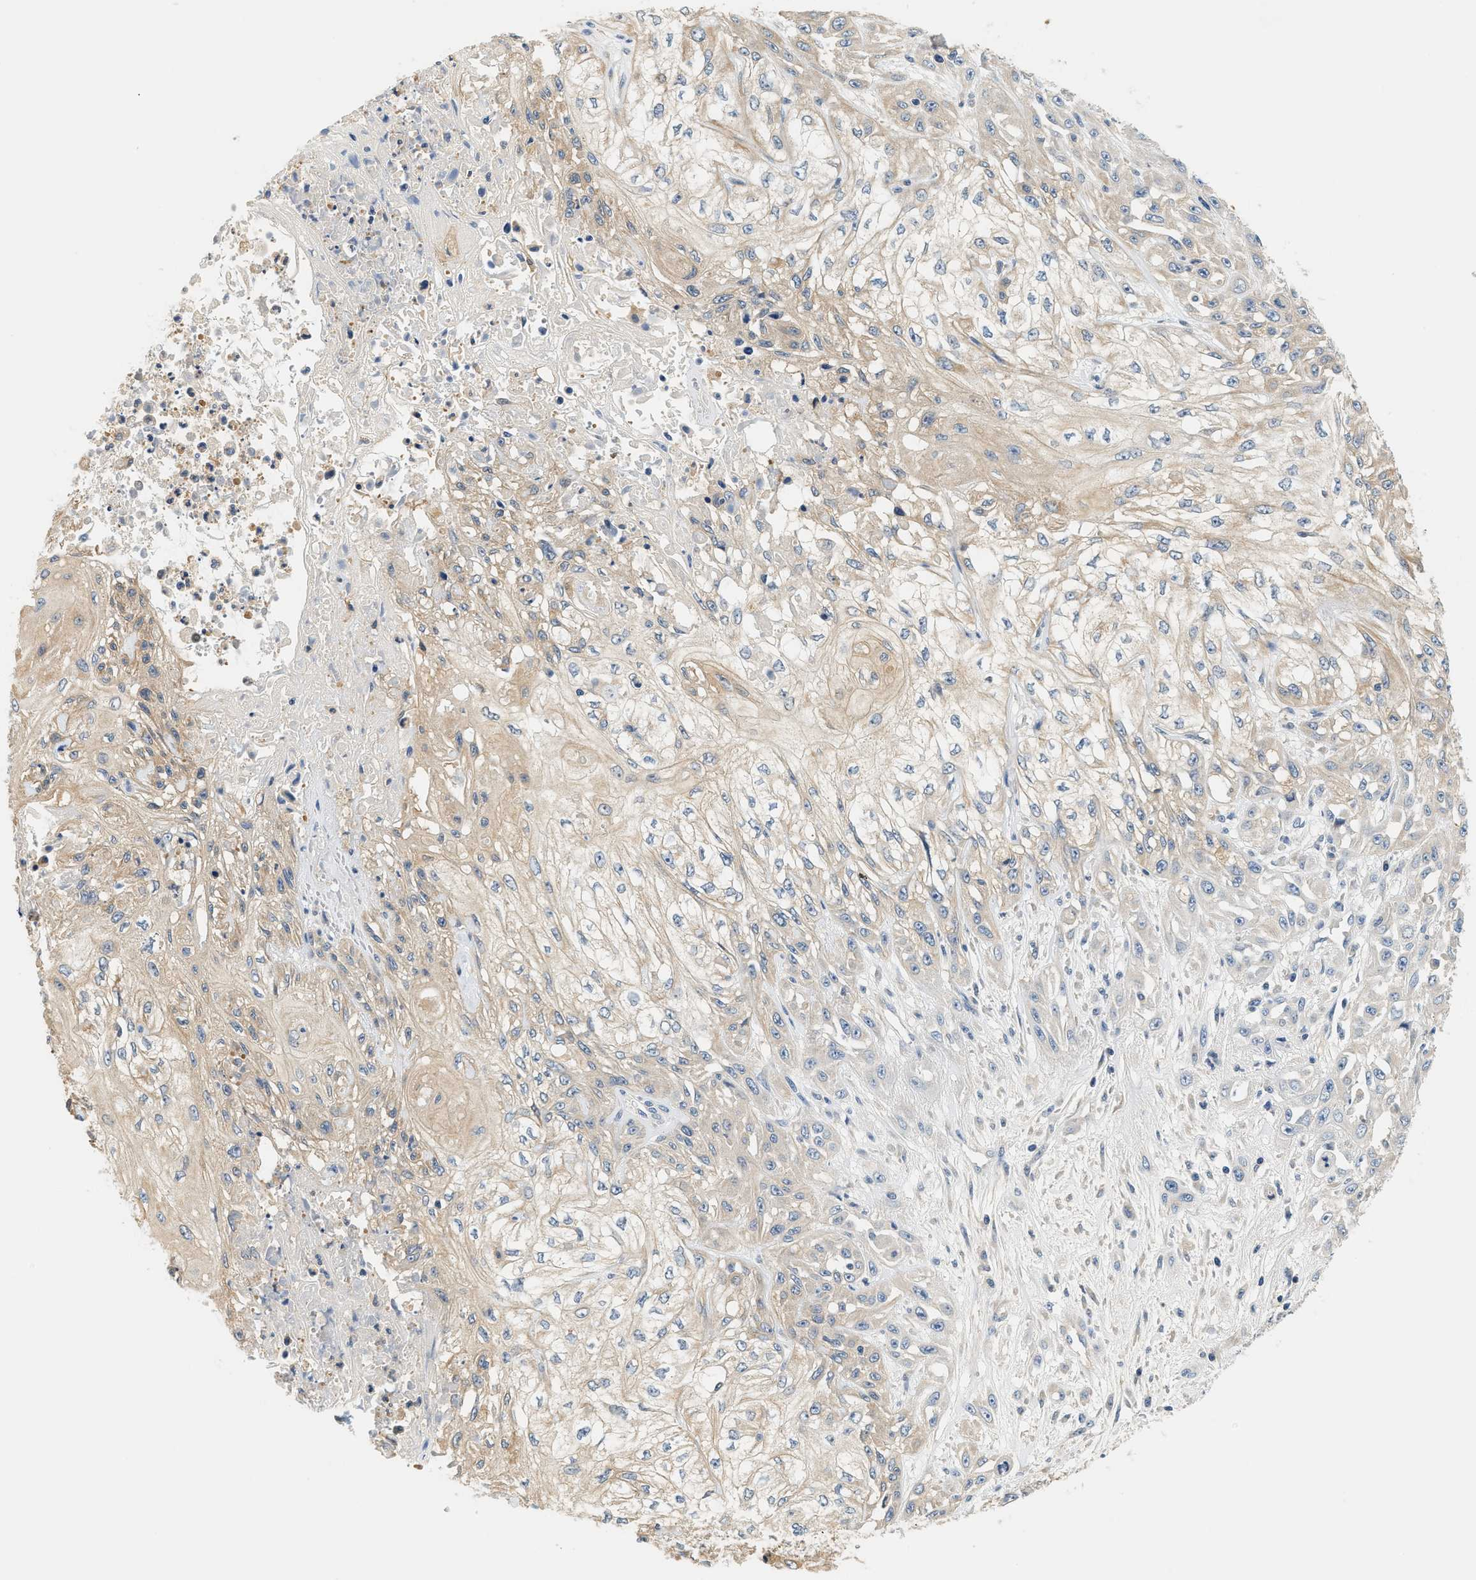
{"staining": {"intensity": "weak", "quantity": "<25%", "location": "cytoplasmic/membranous"}, "tissue": "skin cancer", "cell_type": "Tumor cells", "image_type": "cancer", "snomed": [{"axis": "morphology", "description": "Squamous cell carcinoma, NOS"}, {"axis": "morphology", "description": "Squamous cell carcinoma, metastatic, NOS"}, {"axis": "topography", "description": "Skin"}, {"axis": "topography", "description": "Lymph node"}], "caption": "Photomicrograph shows no protein staining in tumor cells of skin squamous cell carcinoma tissue.", "gene": "SLC35E1", "patient": {"sex": "male", "age": 75}}